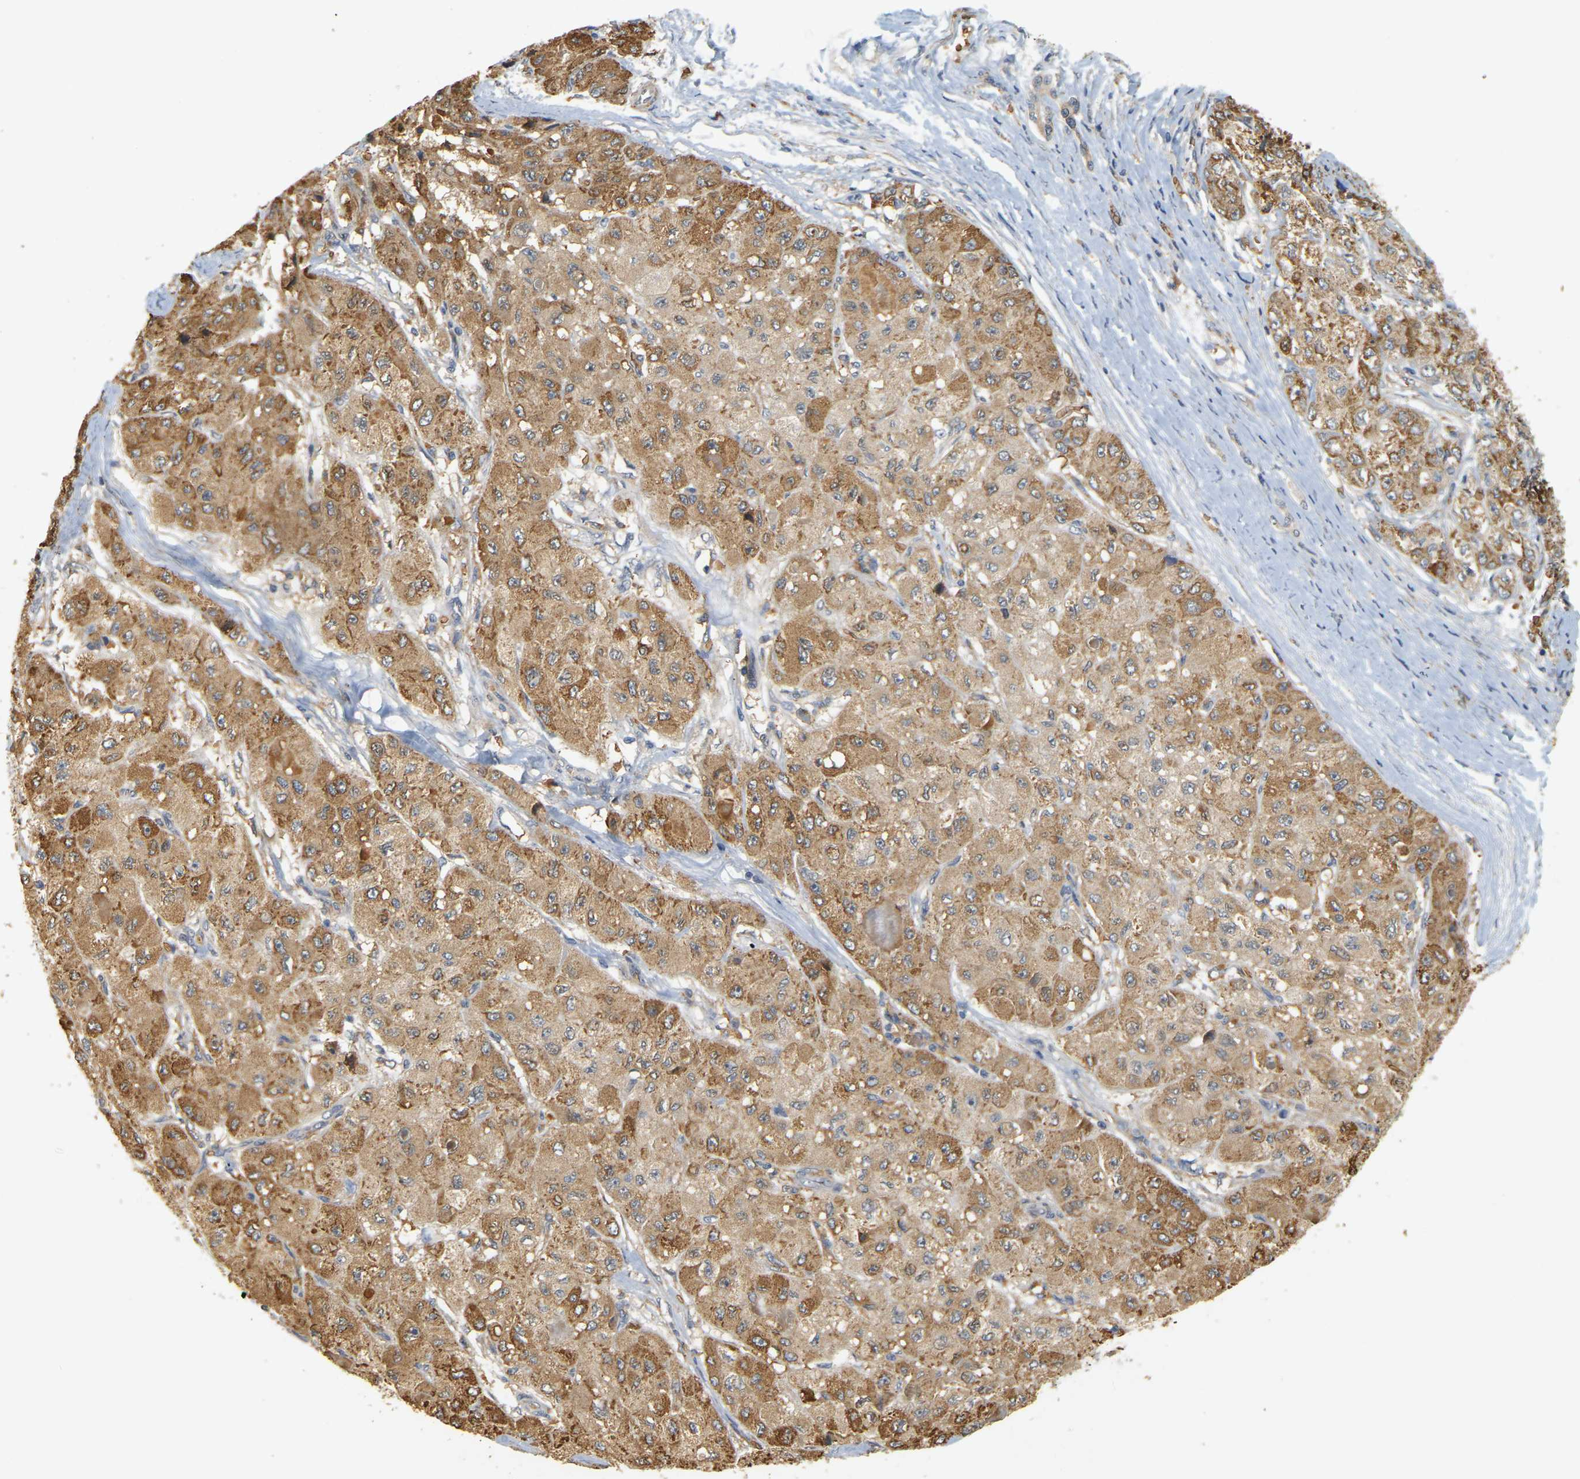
{"staining": {"intensity": "moderate", "quantity": ">75%", "location": "cytoplasmic/membranous"}, "tissue": "liver cancer", "cell_type": "Tumor cells", "image_type": "cancer", "snomed": [{"axis": "morphology", "description": "Carcinoma, Hepatocellular, NOS"}, {"axis": "topography", "description": "Liver"}], "caption": "DAB immunohistochemical staining of liver hepatocellular carcinoma reveals moderate cytoplasmic/membranous protein staining in approximately >75% of tumor cells. (Stains: DAB in brown, nuclei in blue, Microscopy: brightfield microscopy at high magnification).", "gene": "MEGF9", "patient": {"sex": "male", "age": 80}}